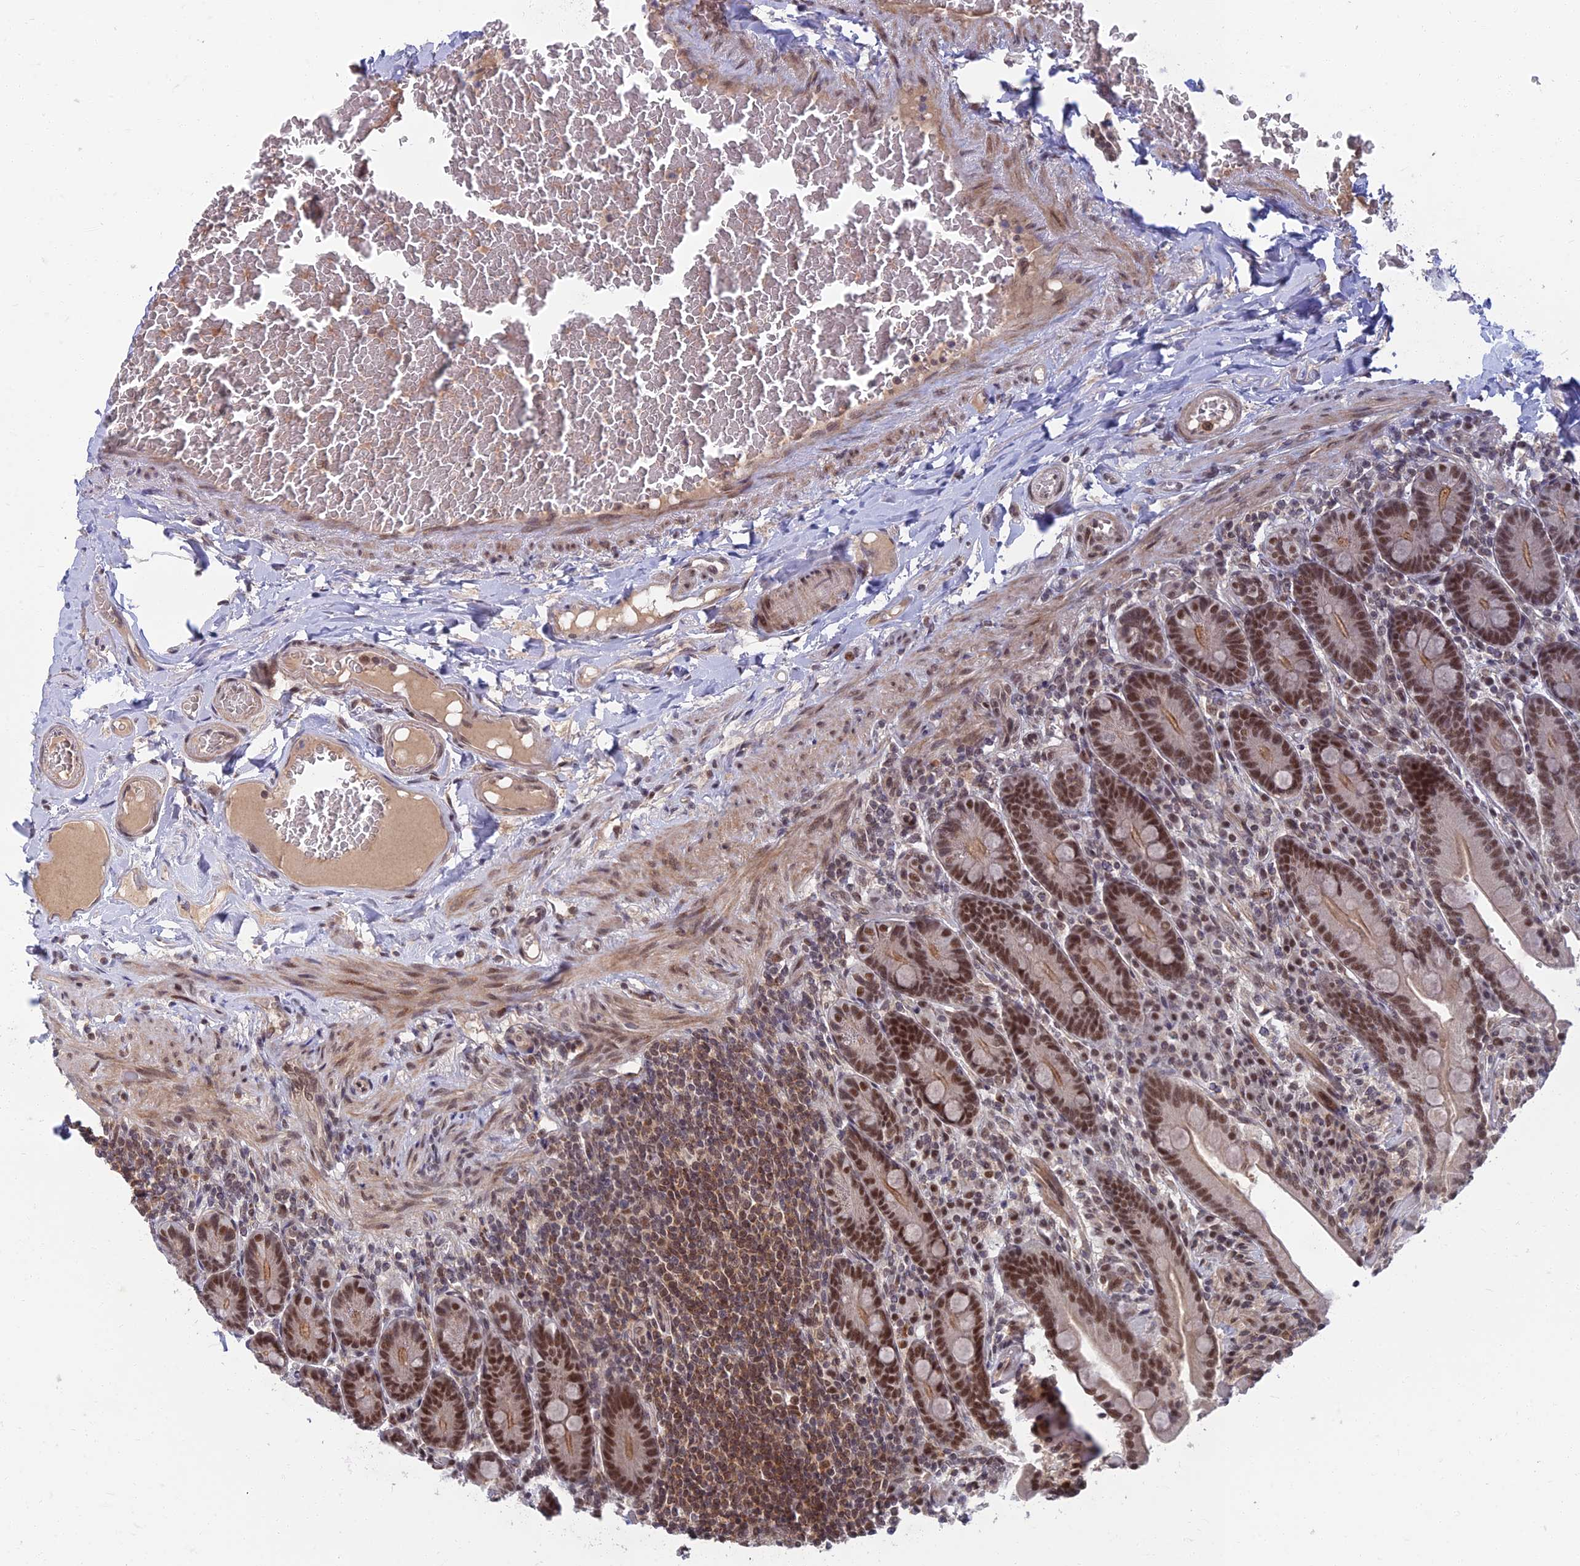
{"staining": {"intensity": "strong", "quantity": ">75%", "location": "cytoplasmic/membranous,nuclear"}, "tissue": "duodenum", "cell_type": "Glandular cells", "image_type": "normal", "snomed": [{"axis": "morphology", "description": "Normal tissue, NOS"}, {"axis": "topography", "description": "Duodenum"}], "caption": "Immunohistochemistry (IHC) image of normal duodenum: duodenum stained using IHC displays high levels of strong protein expression localized specifically in the cytoplasmic/membranous,nuclear of glandular cells, appearing as a cytoplasmic/membranous,nuclear brown color.", "gene": "TCEA2", "patient": {"sex": "female", "age": 62}}